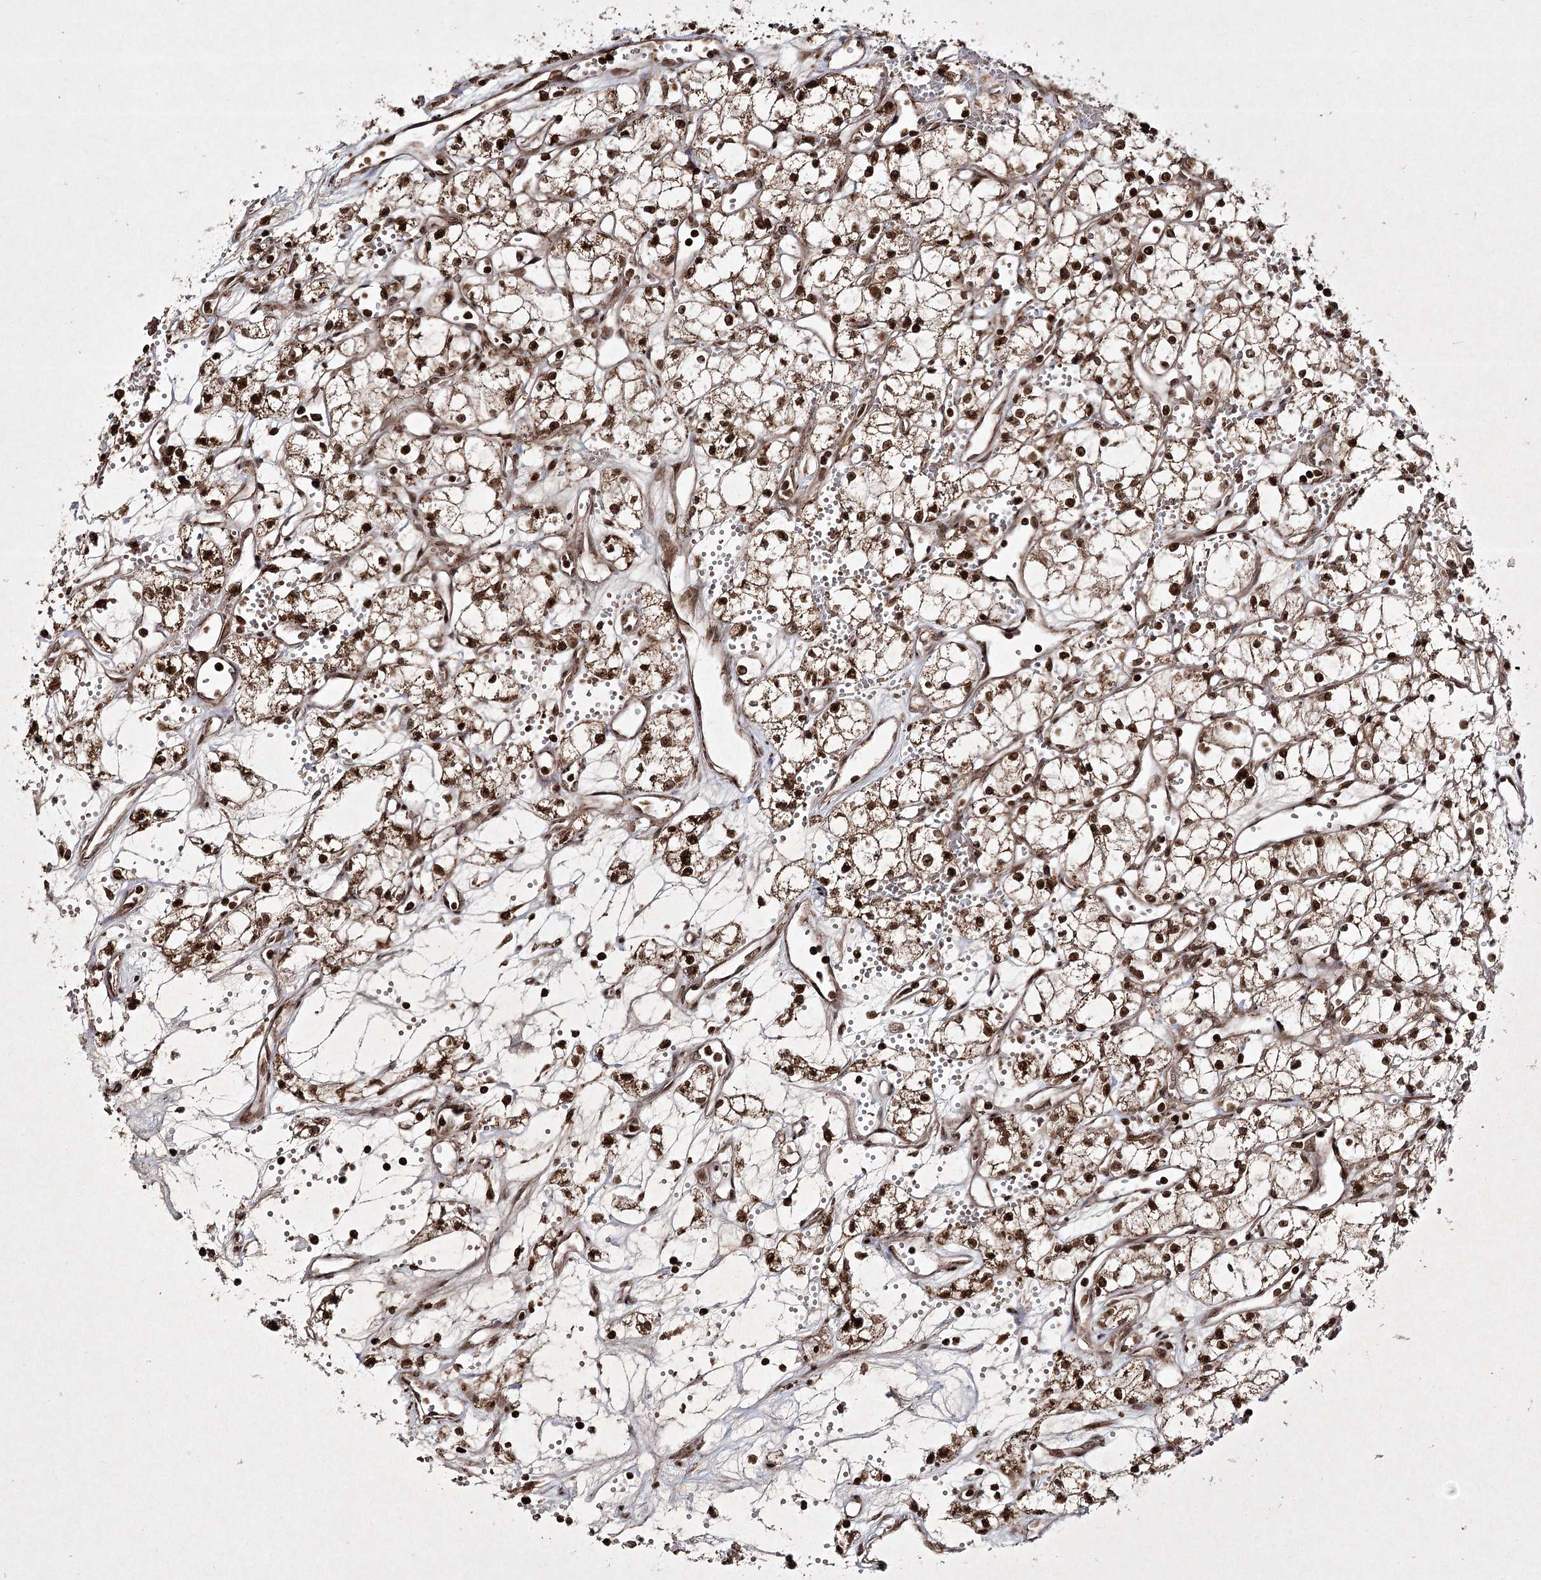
{"staining": {"intensity": "strong", "quantity": ">75%", "location": "cytoplasmic/membranous,nuclear"}, "tissue": "renal cancer", "cell_type": "Tumor cells", "image_type": "cancer", "snomed": [{"axis": "morphology", "description": "Adenocarcinoma, NOS"}, {"axis": "topography", "description": "Kidney"}], "caption": "Immunohistochemical staining of renal adenocarcinoma shows strong cytoplasmic/membranous and nuclear protein expression in approximately >75% of tumor cells.", "gene": "CARM1", "patient": {"sex": "male", "age": 59}}